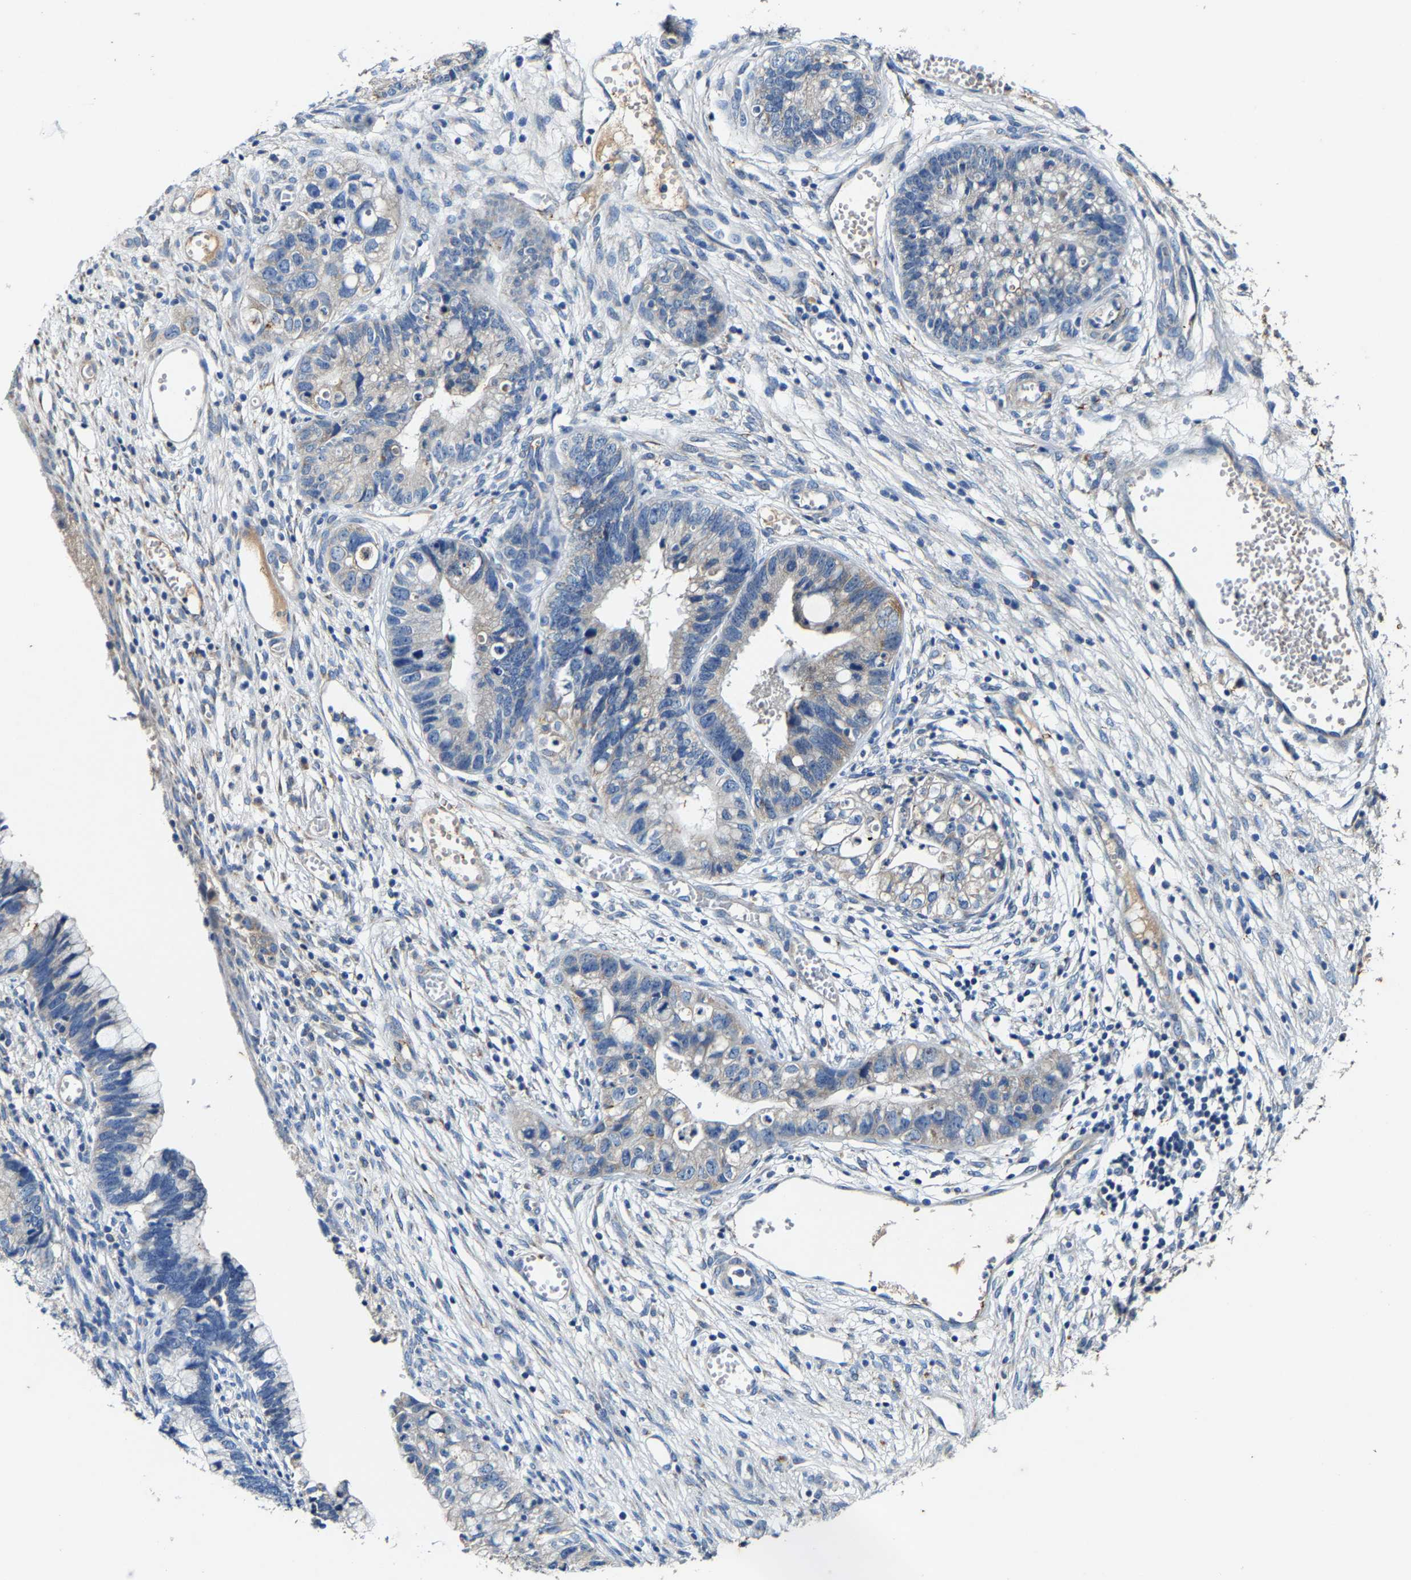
{"staining": {"intensity": "negative", "quantity": "none", "location": "none"}, "tissue": "cervical cancer", "cell_type": "Tumor cells", "image_type": "cancer", "snomed": [{"axis": "morphology", "description": "Adenocarcinoma, NOS"}, {"axis": "topography", "description": "Cervix"}], "caption": "High magnification brightfield microscopy of cervical adenocarcinoma stained with DAB (brown) and counterstained with hematoxylin (blue): tumor cells show no significant expression.", "gene": "SLC25A25", "patient": {"sex": "female", "age": 44}}